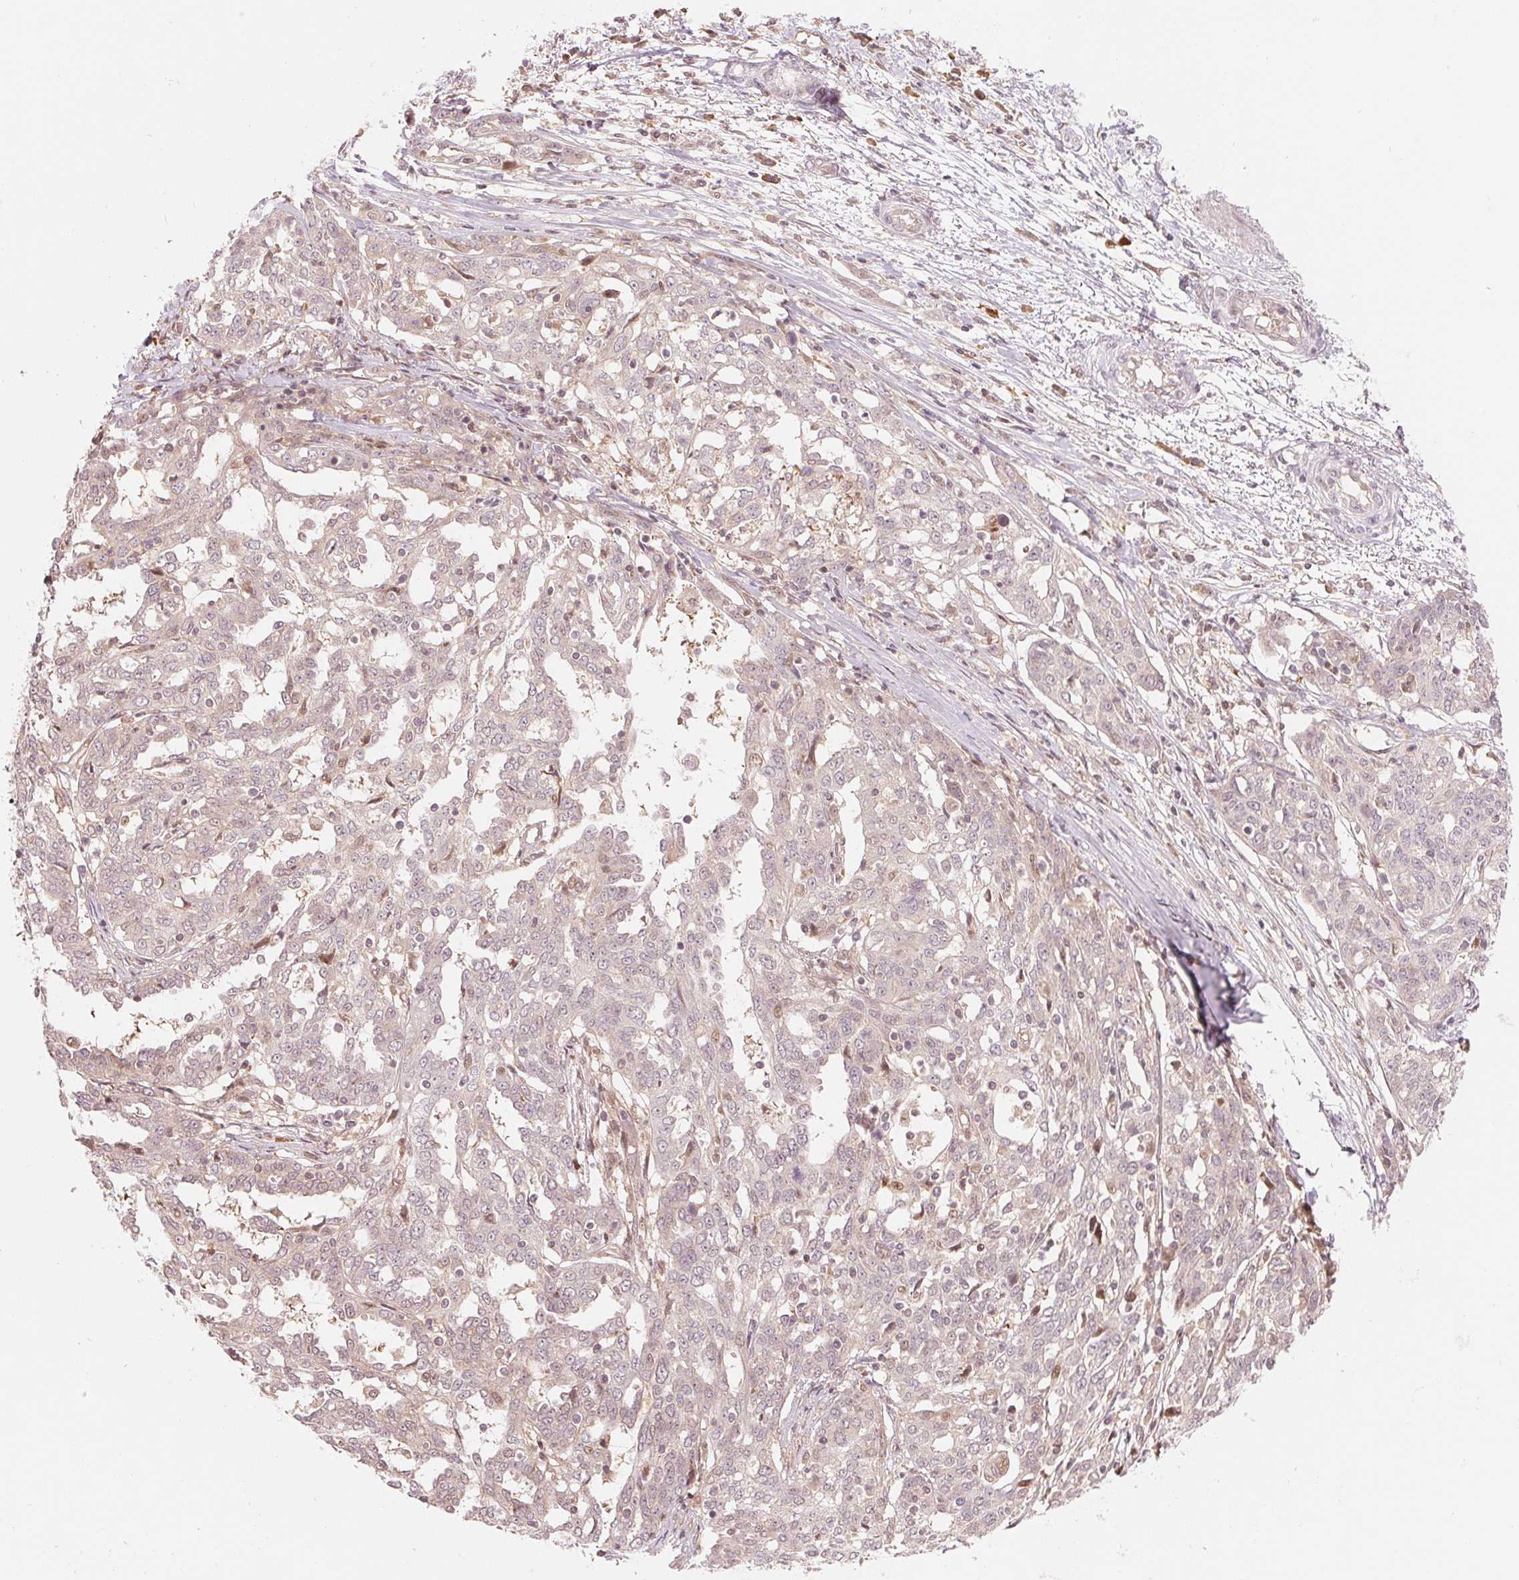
{"staining": {"intensity": "negative", "quantity": "none", "location": "none"}, "tissue": "ovarian cancer", "cell_type": "Tumor cells", "image_type": "cancer", "snomed": [{"axis": "morphology", "description": "Cystadenocarcinoma, serous, NOS"}, {"axis": "topography", "description": "Ovary"}], "caption": "Histopathology image shows no protein positivity in tumor cells of serous cystadenocarcinoma (ovarian) tissue.", "gene": "PRKN", "patient": {"sex": "female", "age": 67}}